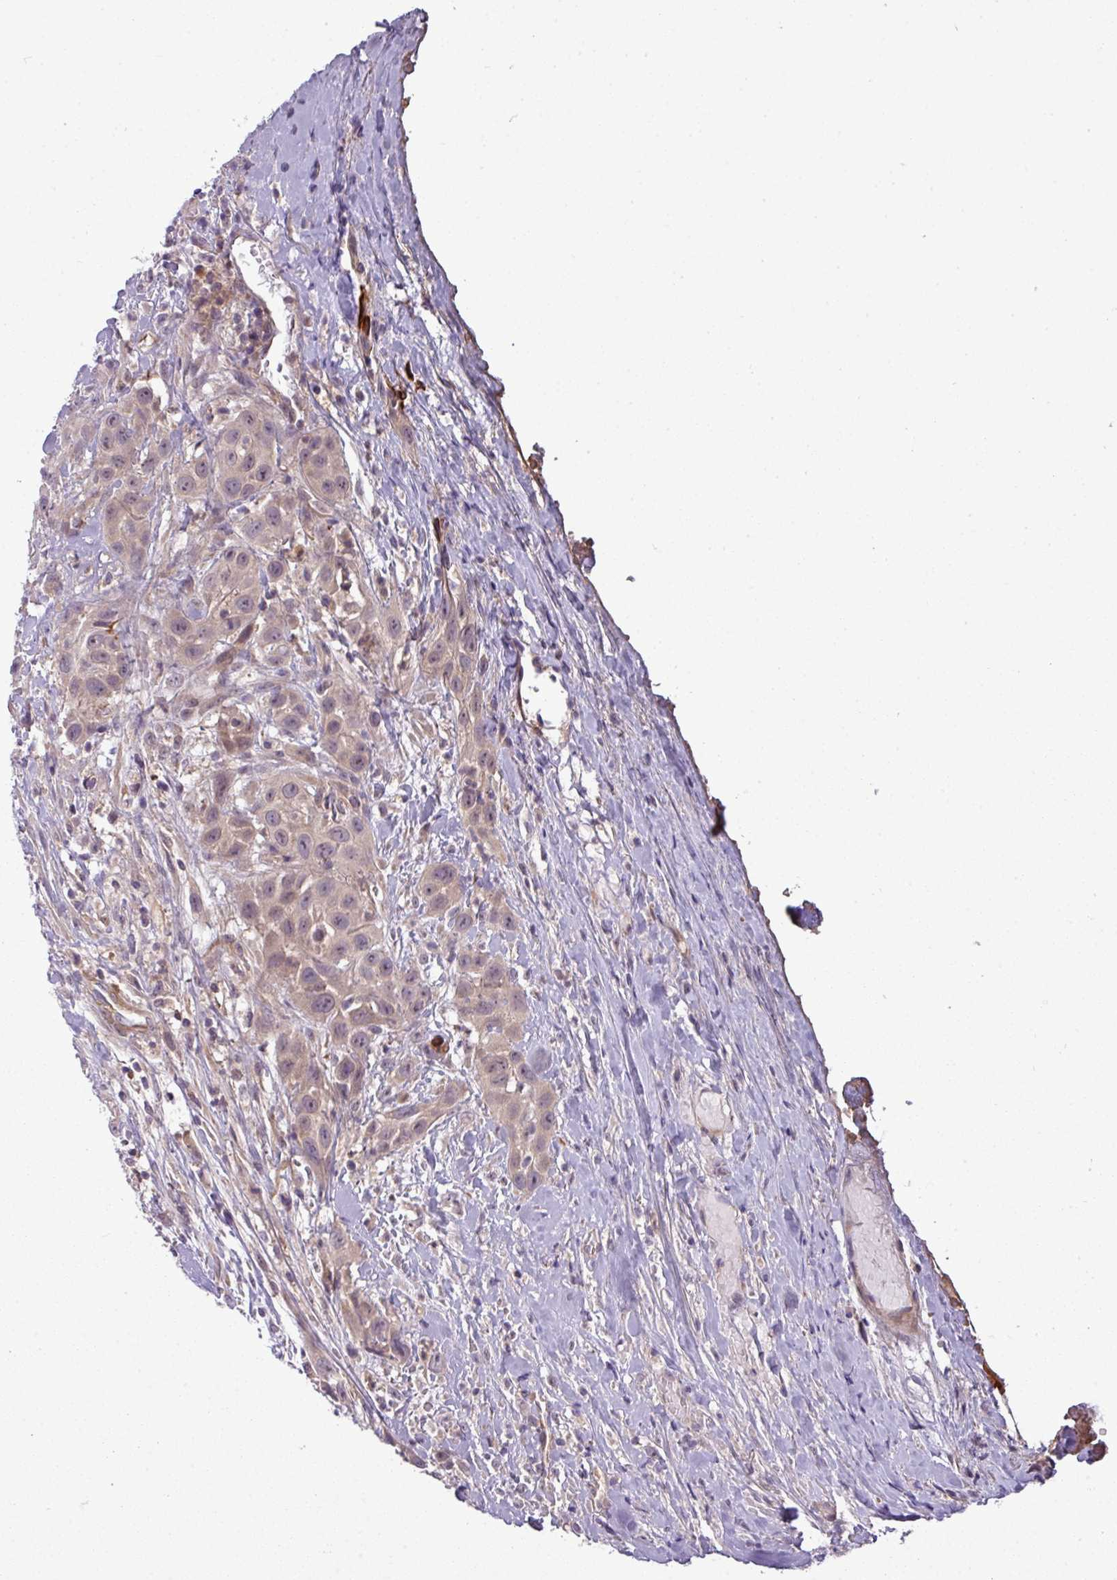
{"staining": {"intensity": "negative", "quantity": "none", "location": "none"}, "tissue": "head and neck cancer", "cell_type": "Tumor cells", "image_type": "cancer", "snomed": [{"axis": "morphology", "description": "Squamous cell carcinoma, NOS"}, {"axis": "topography", "description": "Head-Neck"}], "caption": "DAB immunohistochemical staining of head and neck cancer exhibits no significant staining in tumor cells.", "gene": "ZNF35", "patient": {"sex": "male", "age": 81}}